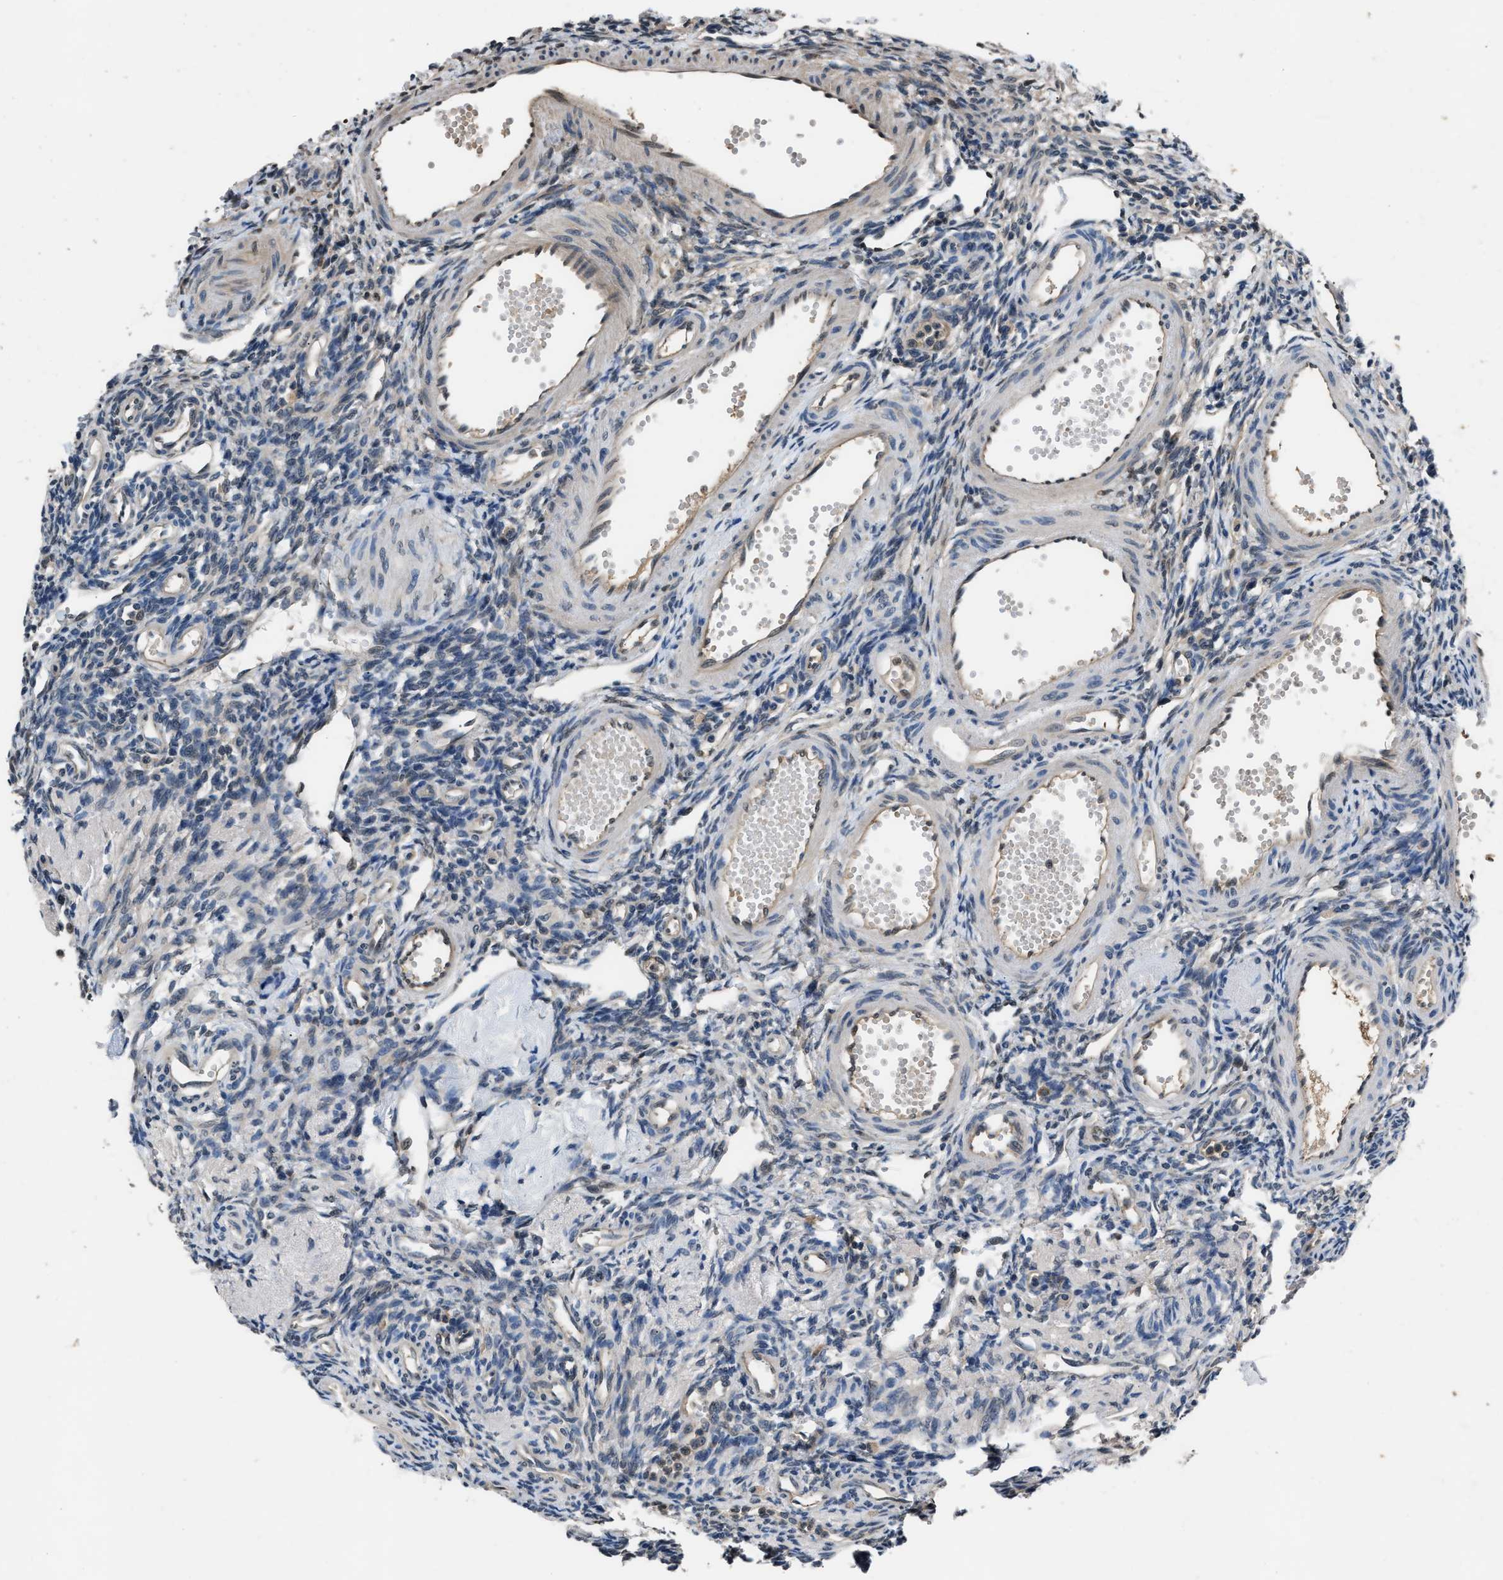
{"staining": {"intensity": "negative", "quantity": "none", "location": "none"}, "tissue": "ovary", "cell_type": "Ovarian stroma cells", "image_type": "normal", "snomed": [{"axis": "morphology", "description": "Normal tissue, NOS"}, {"axis": "topography", "description": "Ovary"}], "caption": "IHC of benign ovary reveals no positivity in ovarian stroma cells. (Stains: DAB IHC with hematoxylin counter stain, Microscopy: brightfield microscopy at high magnification).", "gene": "TP53I3", "patient": {"sex": "female", "age": 33}}